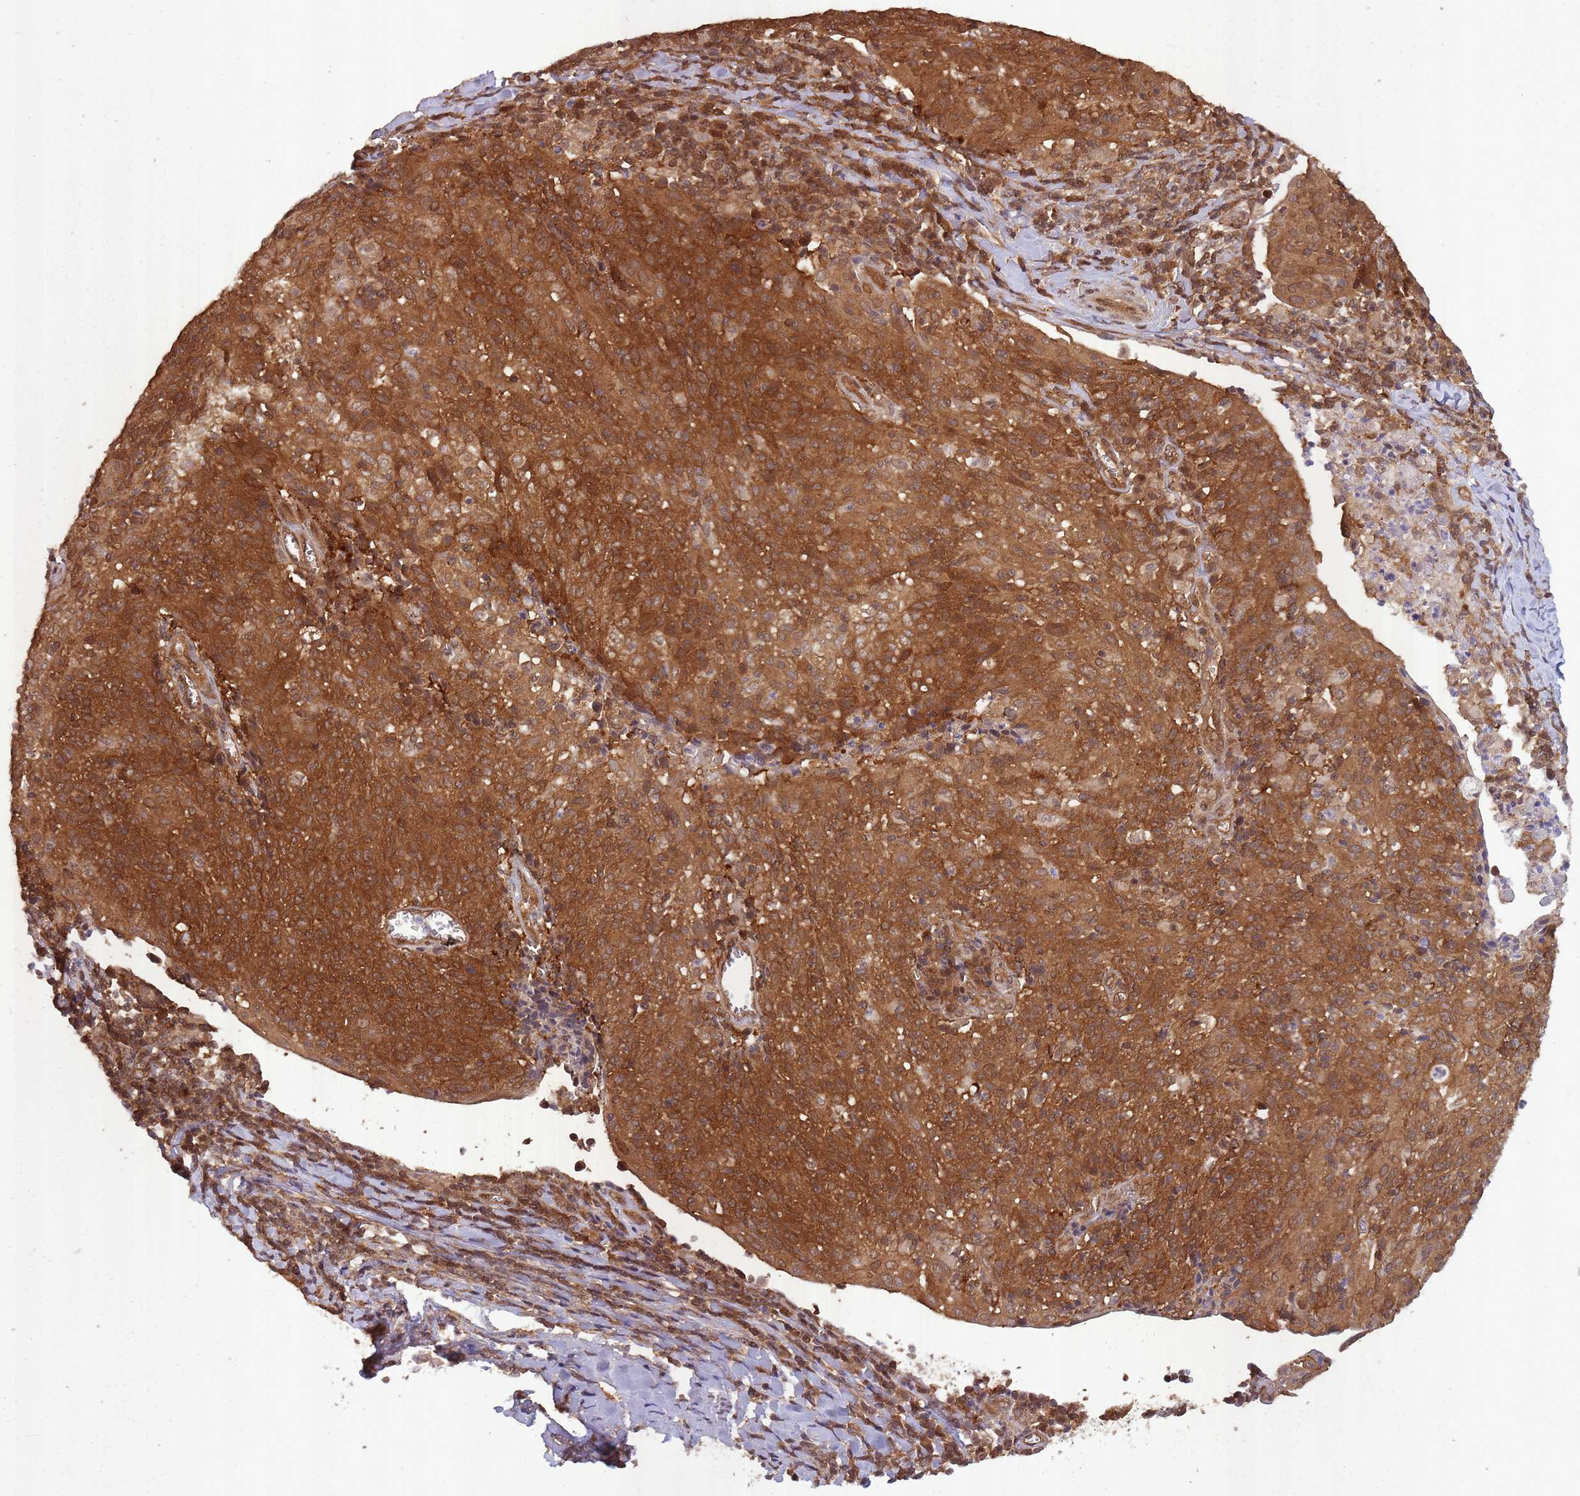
{"staining": {"intensity": "strong", "quantity": ">75%", "location": "cytoplasmic/membranous"}, "tissue": "cervical cancer", "cell_type": "Tumor cells", "image_type": "cancer", "snomed": [{"axis": "morphology", "description": "Squamous cell carcinoma, NOS"}, {"axis": "topography", "description": "Cervix"}], "caption": "Cervical cancer stained with DAB immunohistochemistry reveals high levels of strong cytoplasmic/membranous positivity in approximately >75% of tumor cells.", "gene": "PPP6R3", "patient": {"sex": "female", "age": 52}}